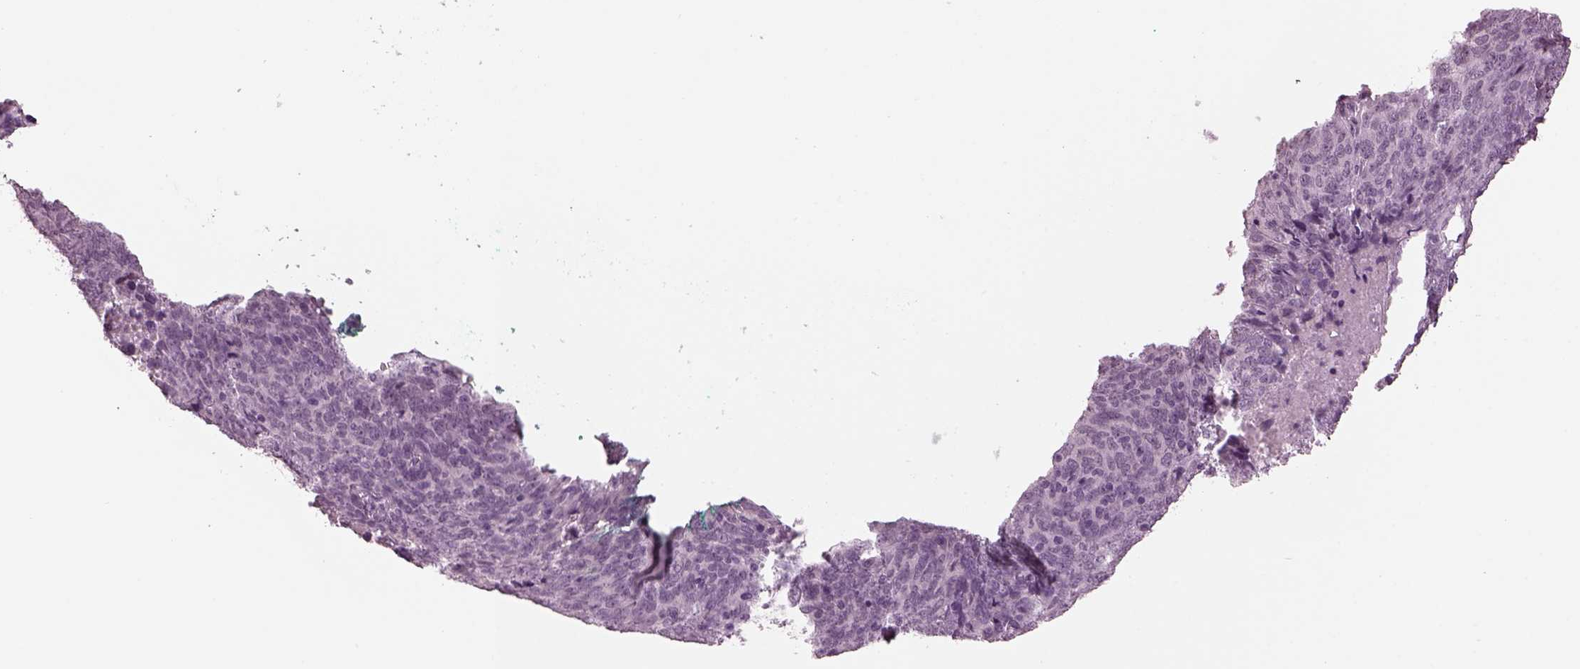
{"staining": {"intensity": "negative", "quantity": "none", "location": "none"}, "tissue": "skin cancer", "cell_type": "Tumor cells", "image_type": "cancer", "snomed": [{"axis": "morphology", "description": "Squamous cell carcinoma, NOS"}, {"axis": "topography", "description": "Skin"}, {"axis": "topography", "description": "Anal"}], "caption": "The immunohistochemistry image has no significant positivity in tumor cells of skin cancer tissue.", "gene": "SLC6A17", "patient": {"sex": "female", "age": 51}}